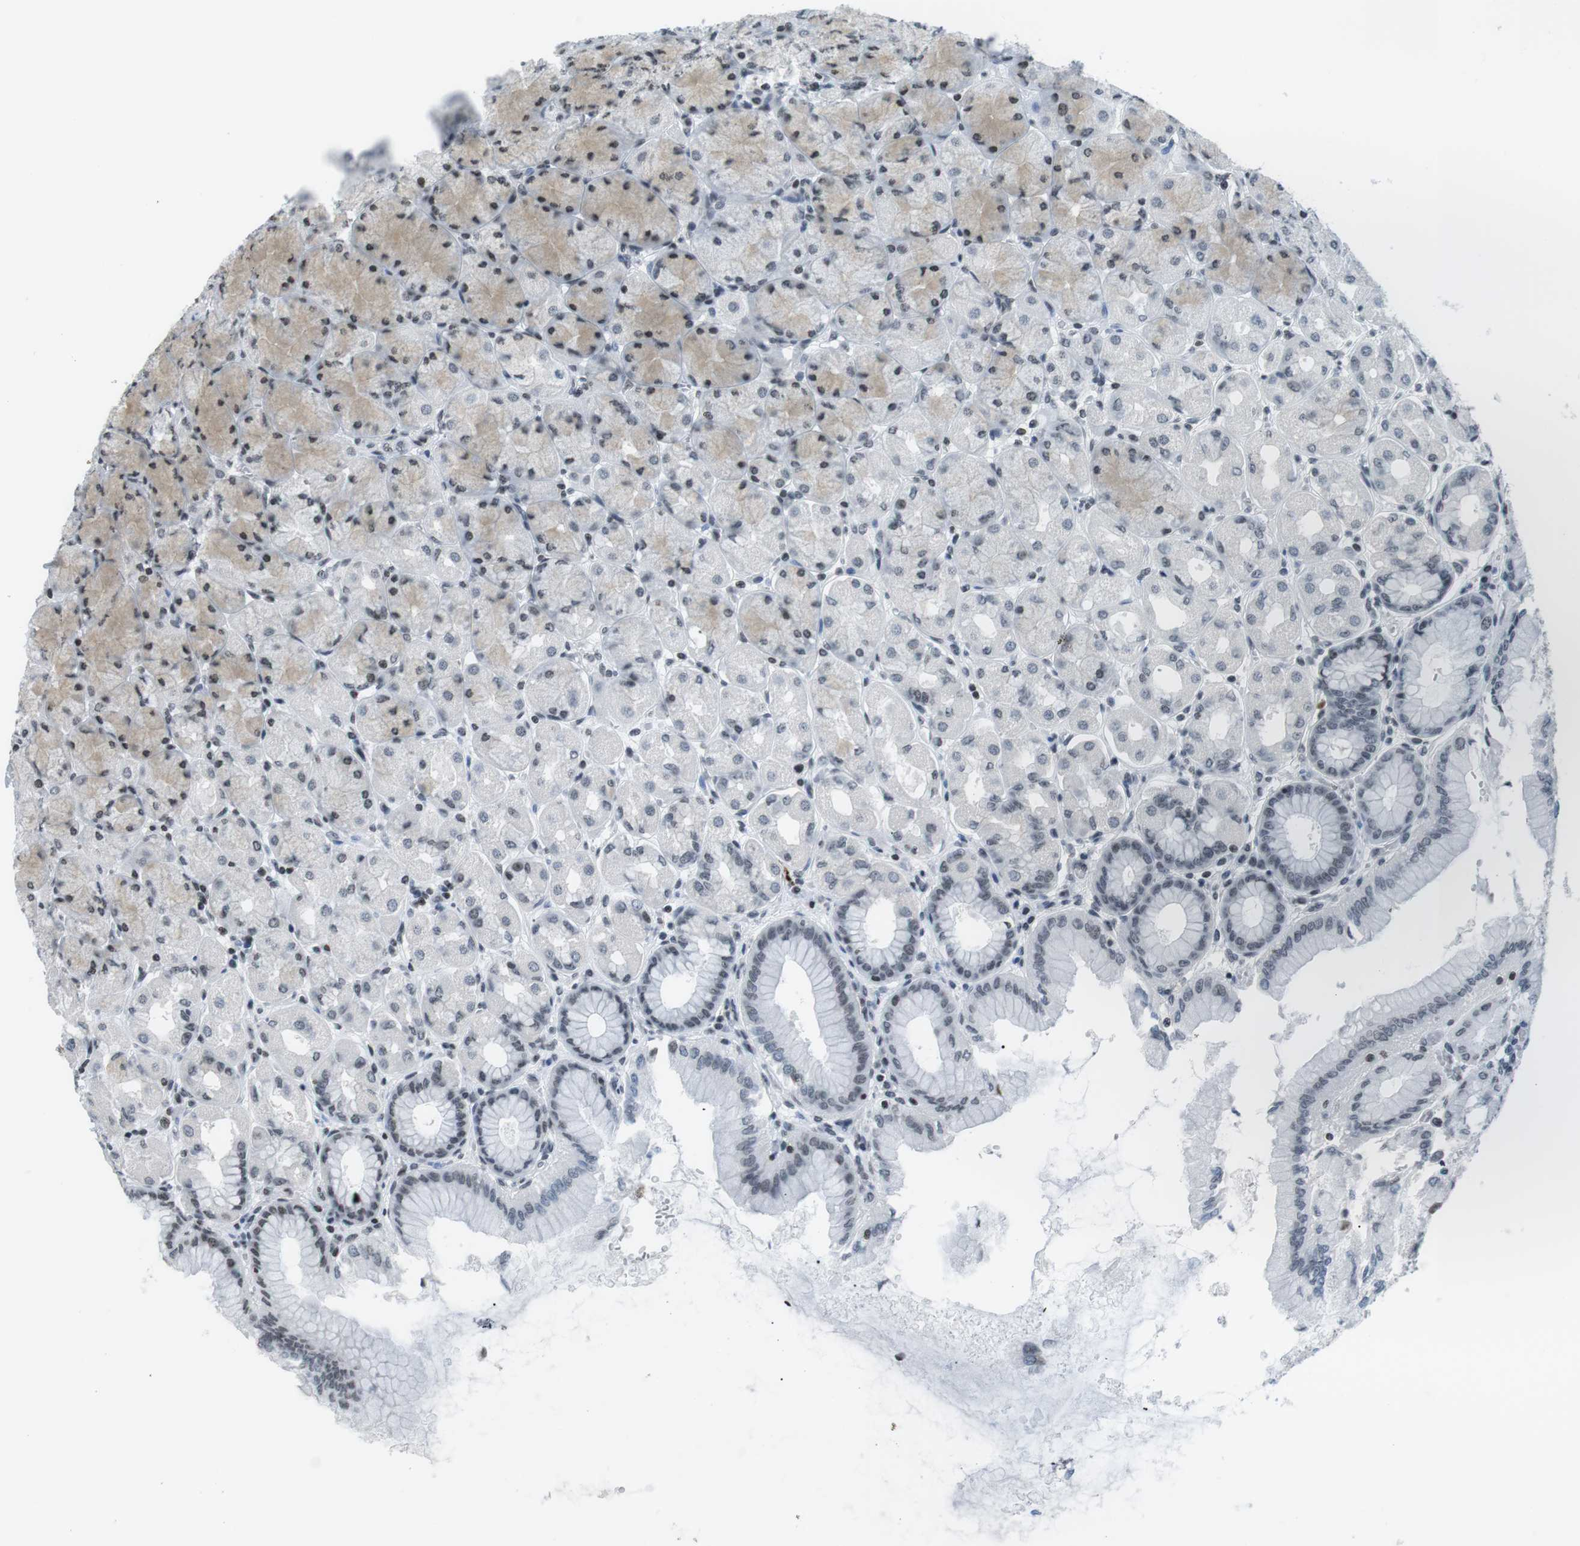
{"staining": {"intensity": "weak", "quantity": "25%-75%", "location": "nuclear"}, "tissue": "stomach", "cell_type": "Glandular cells", "image_type": "normal", "snomed": [{"axis": "morphology", "description": "Normal tissue, NOS"}, {"axis": "topography", "description": "Stomach, upper"}], "caption": "A low amount of weak nuclear positivity is identified in about 25%-75% of glandular cells in benign stomach.", "gene": "E2F2", "patient": {"sex": "female", "age": 56}}